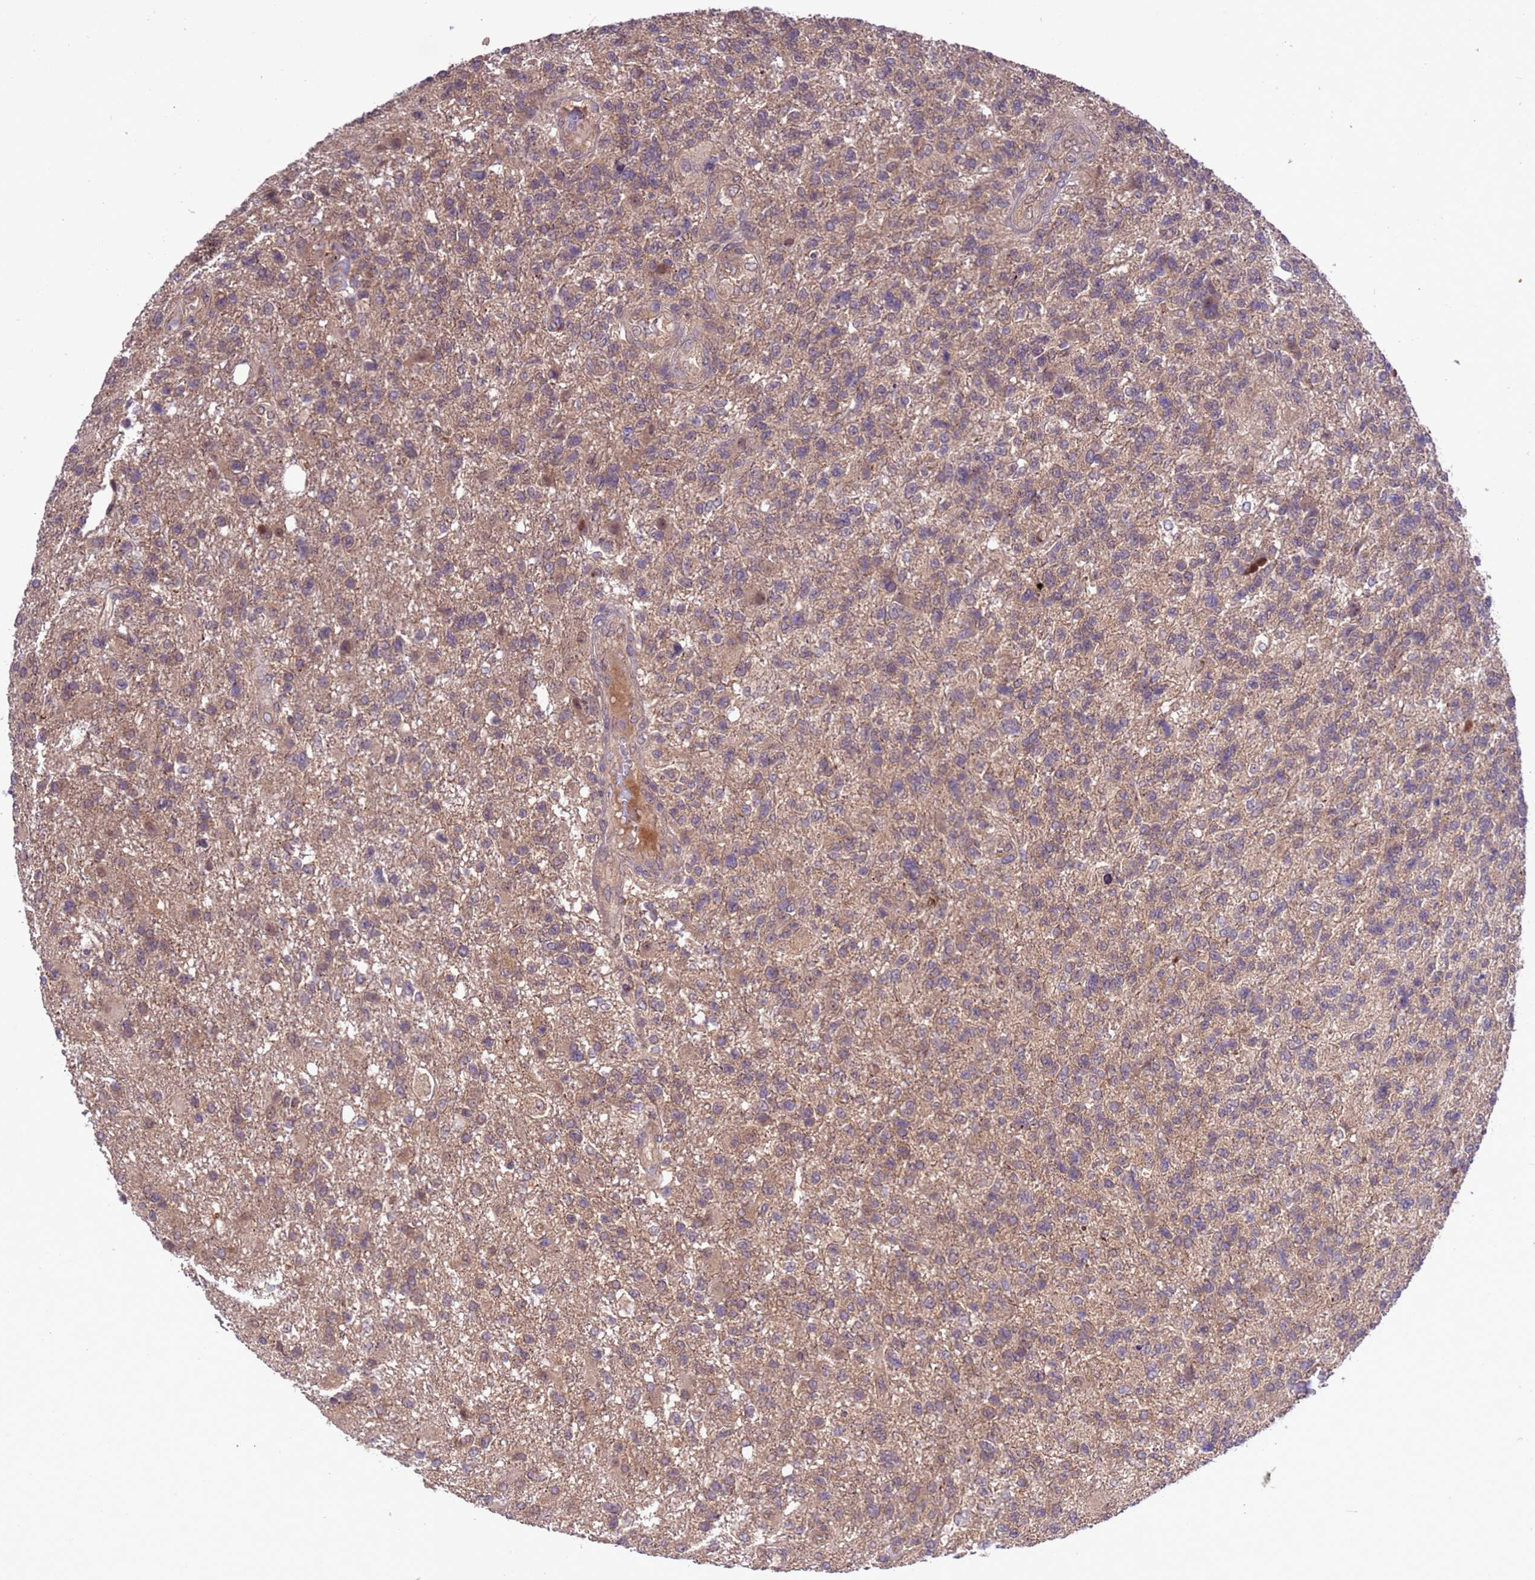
{"staining": {"intensity": "moderate", "quantity": ">75%", "location": "cytoplasmic/membranous"}, "tissue": "glioma", "cell_type": "Tumor cells", "image_type": "cancer", "snomed": [{"axis": "morphology", "description": "Glioma, malignant, High grade"}, {"axis": "topography", "description": "Brain"}], "caption": "Human malignant high-grade glioma stained for a protein (brown) exhibits moderate cytoplasmic/membranous positive expression in about >75% of tumor cells.", "gene": "ZFP69B", "patient": {"sex": "male", "age": 56}}